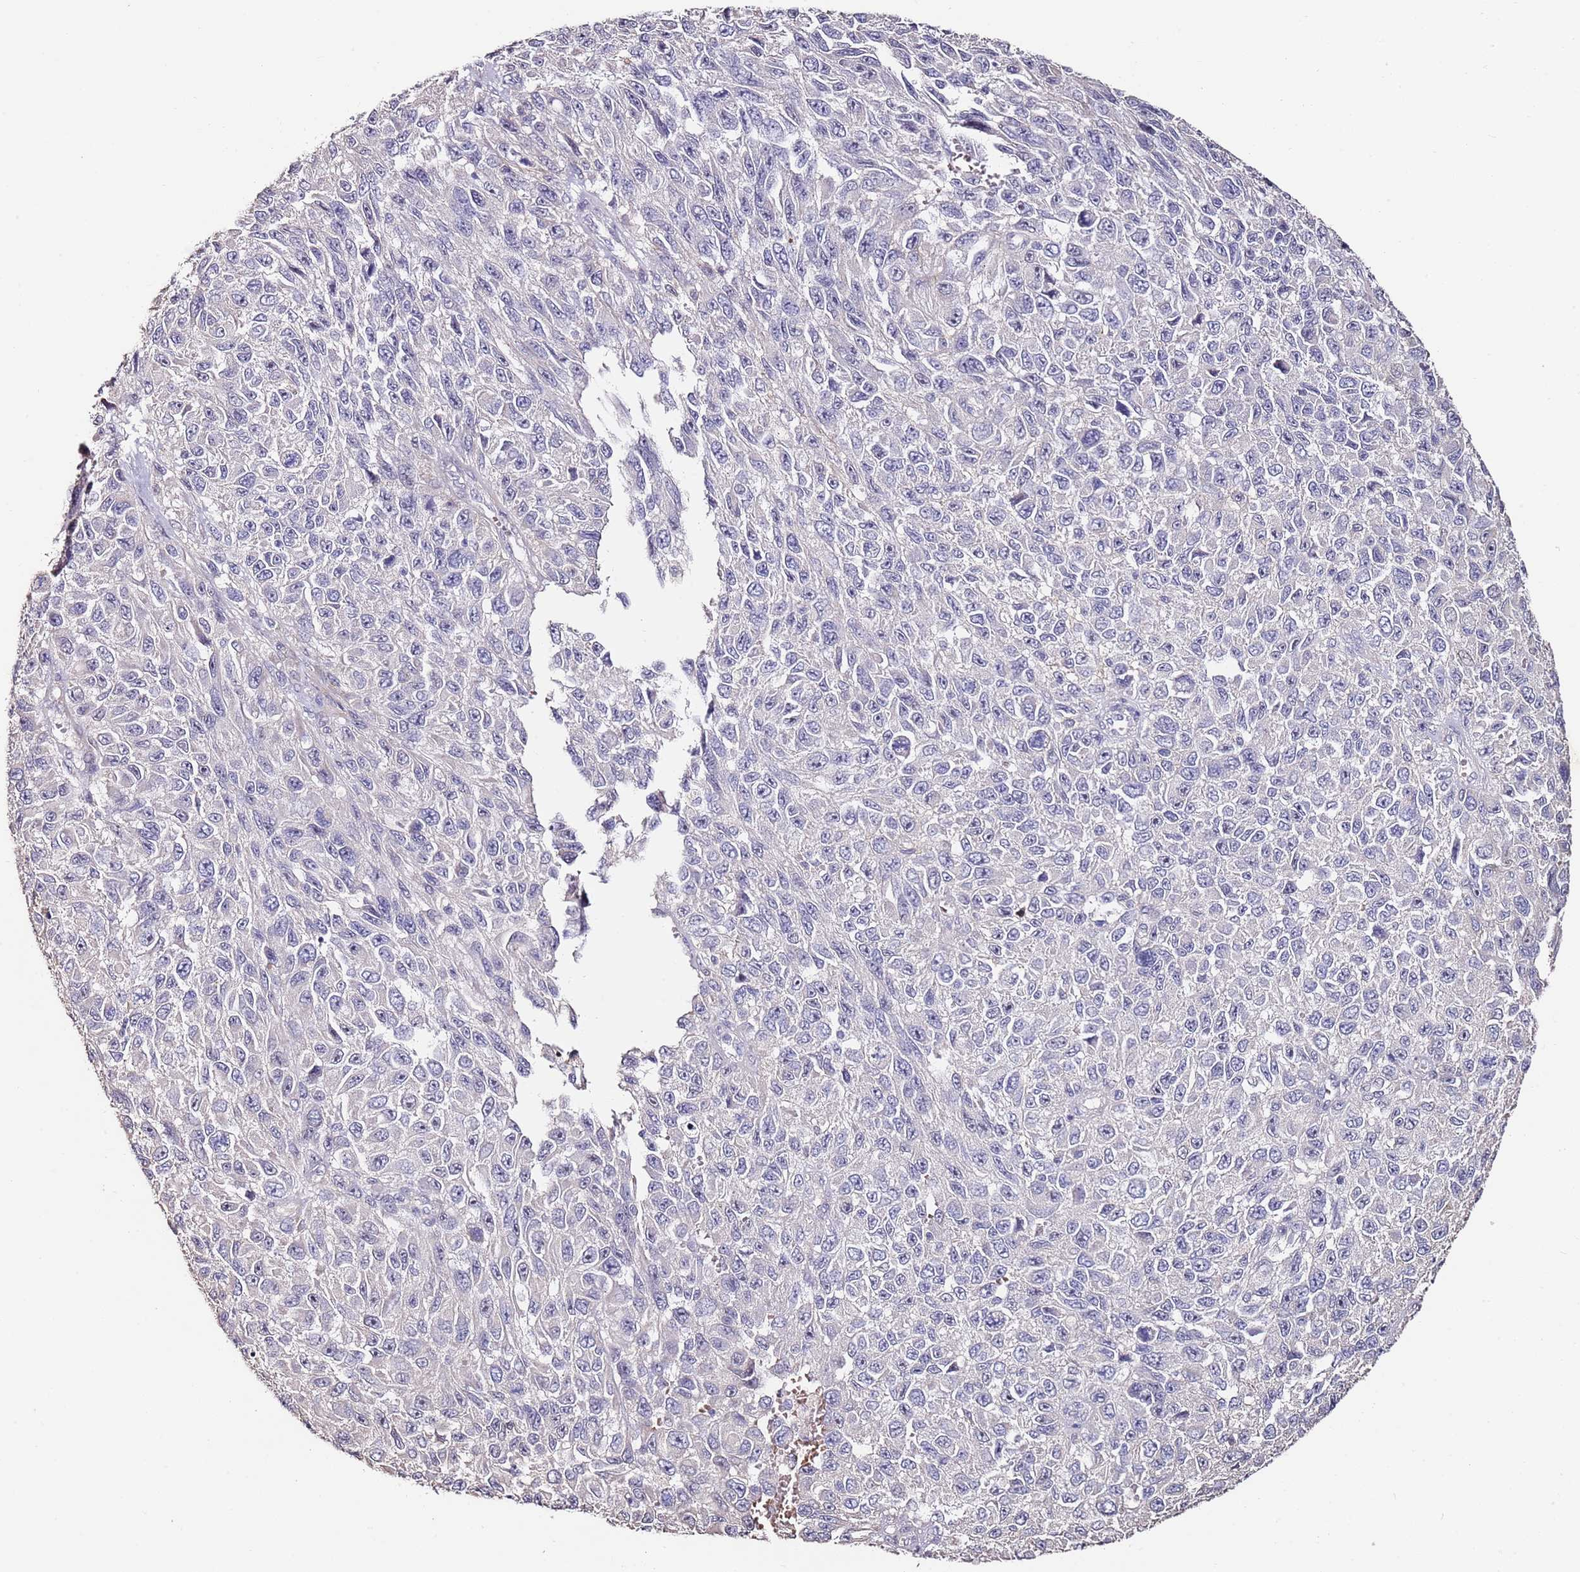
{"staining": {"intensity": "negative", "quantity": "none", "location": "none"}, "tissue": "melanoma", "cell_type": "Tumor cells", "image_type": "cancer", "snomed": [{"axis": "morphology", "description": "Normal tissue, NOS"}, {"axis": "morphology", "description": "Malignant melanoma, NOS"}, {"axis": "topography", "description": "Skin"}], "caption": "DAB immunohistochemical staining of malignant melanoma shows no significant staining in tumor cells. (DAB IHC visualized using brightfield microscopy, high magnification).", "gene": "C3orf80", "patient": {"sex": "female", "age": 96}}